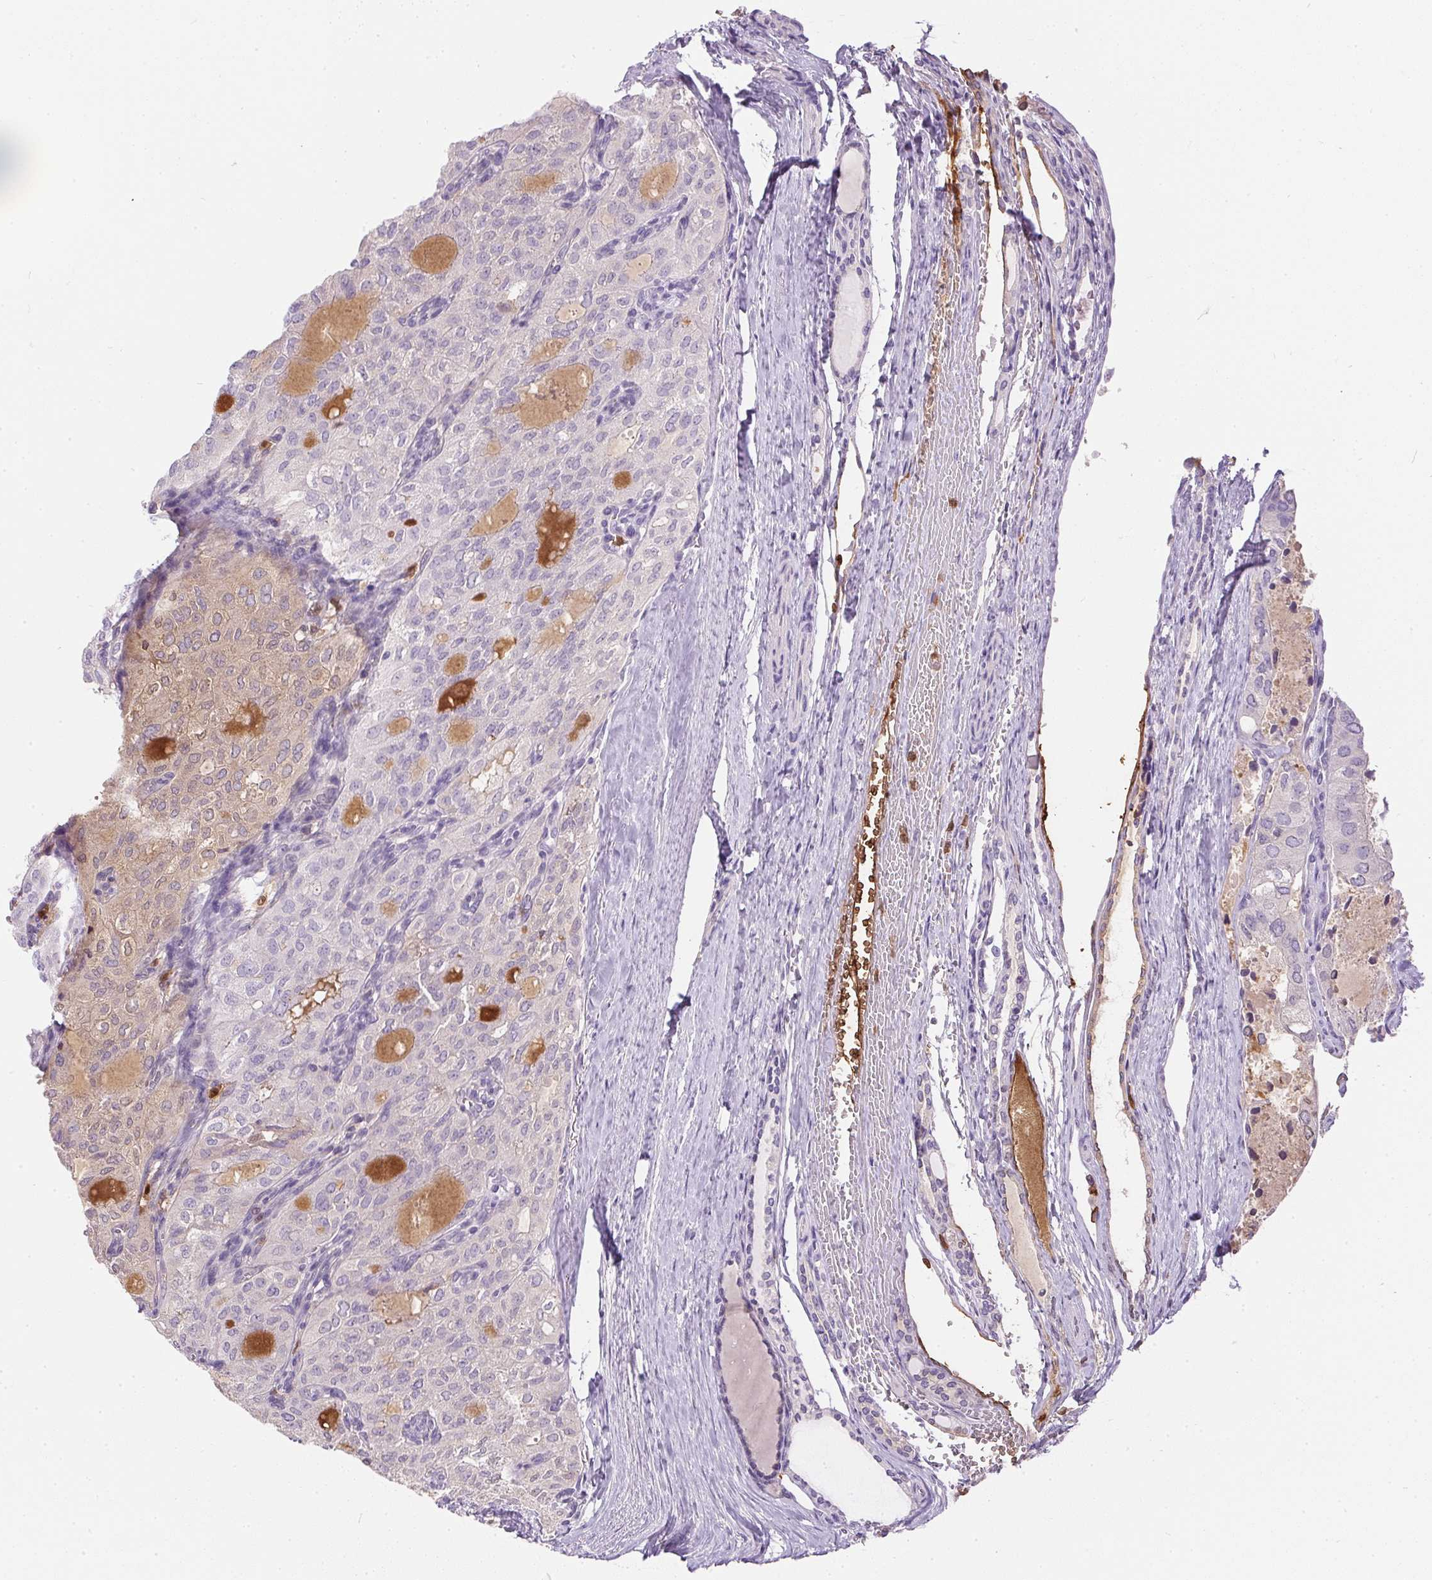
{"staining": {"intensity": "moderate", "quantity": "25%-75%", "location": "cytoplasmic/membranous"}, "tissue": "thyroid cancer", "cell_type": "Tumor cells", "image_type": "cancer", "snomed": [{"axis": "morphology", "description": "Follicular adenoma carcinoma, NOS"}, {"axis": "topography", "description": "Thyroid gland"}], "caption": "Human thyroid cancer stained for a protein (brown) shows moderate cytoplasmic/membranous positive positivity in approximately 25%-75% of tumor cells.", "gene": "ORM1", "patient": {"sex": "male", "age": 75}}